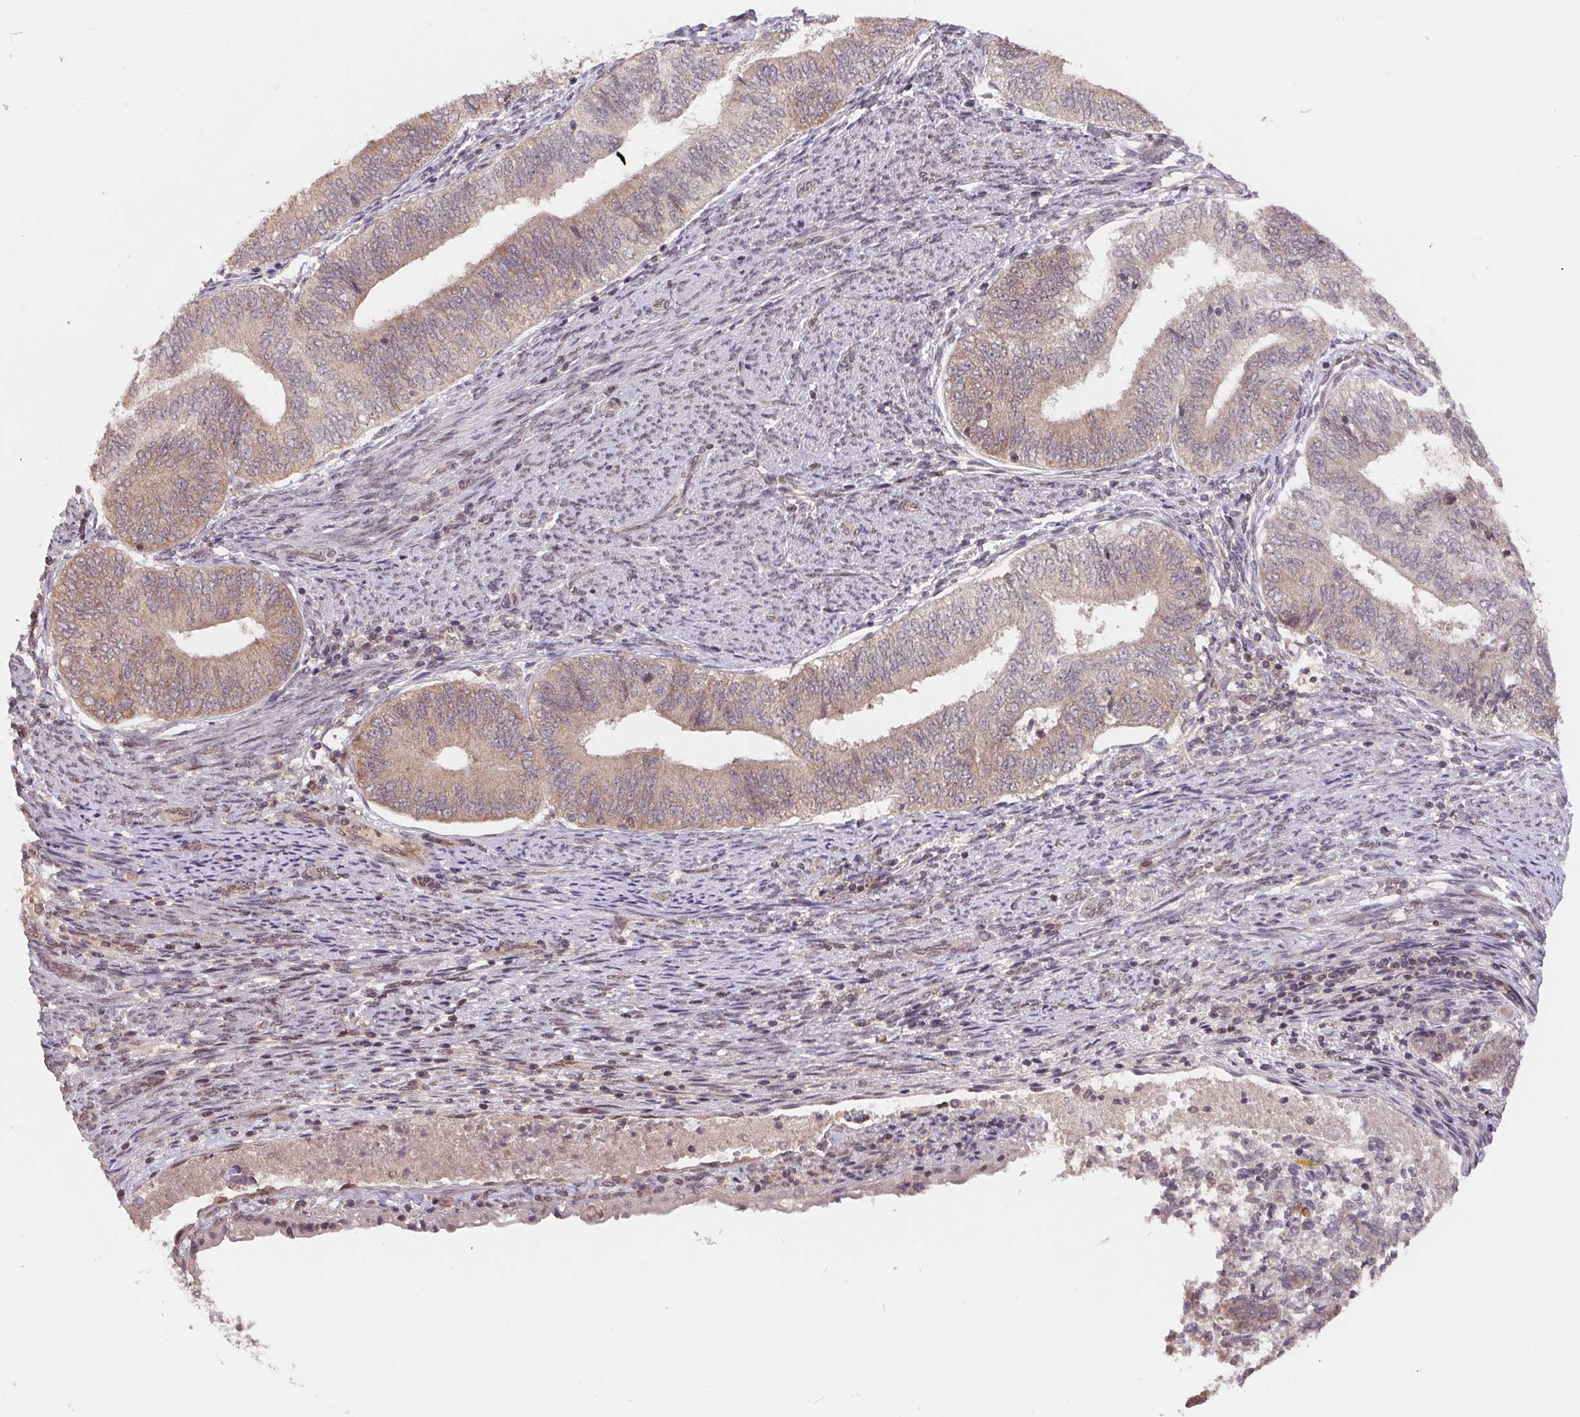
{"staining": {"intensity": "negative", "quantity": "none", "location": "none"}, "tissue": "endometrial cancer", "cell_type": "Tumor cells", "image_type": "cancer", "snomed": [{"axis": "morphology", "description": "Adenocarcinoma, NOS"}, {"axis": "topography", "description": "Endometrium"}], "caption": "Tumor cells show no significant positivity in endometrial cancer (adenocarcinoma). (DAB immunohistochemistry, high magnification).", "gene": "HMGN3", "patient": {"sex": "female", "age": 65}}